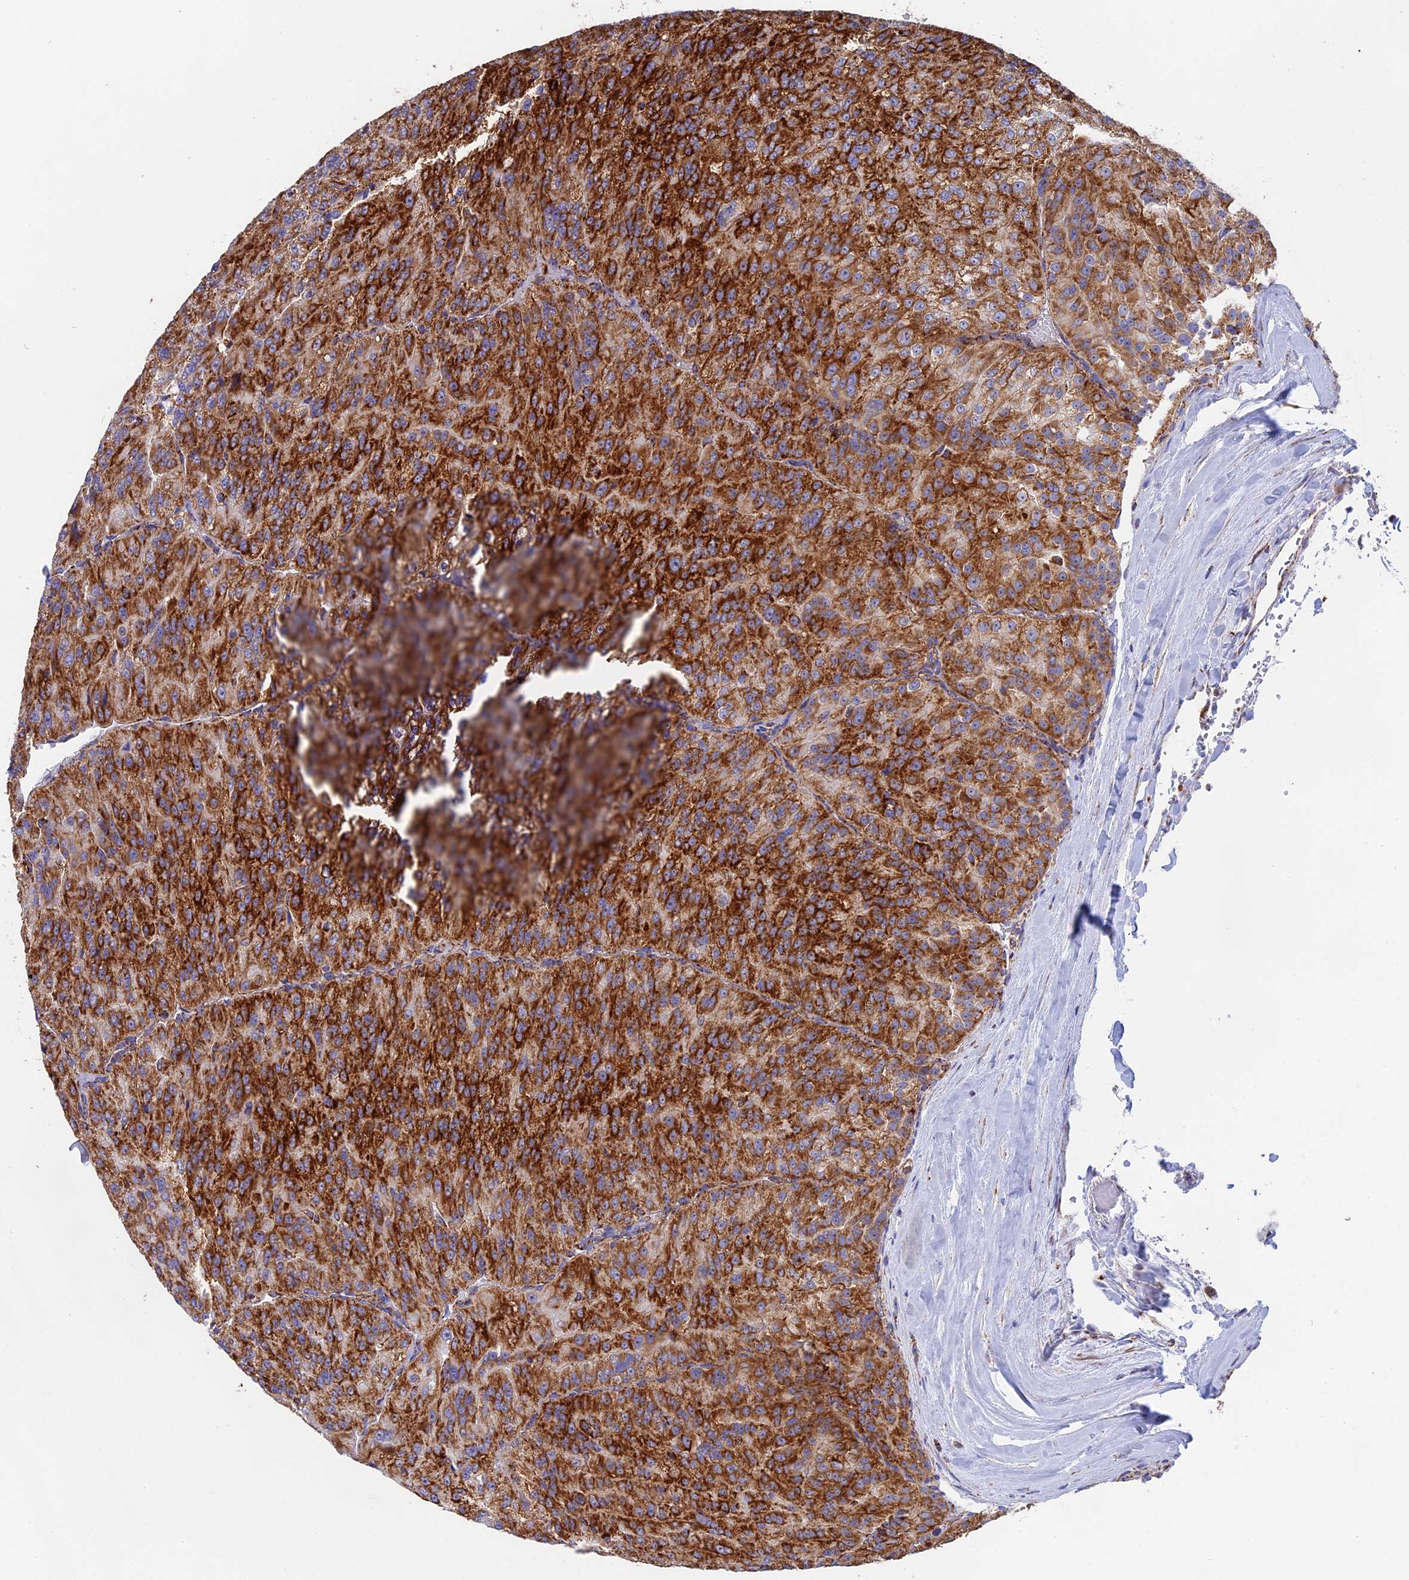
{"staining": {"intensity": "strong", "quantity": ">75%", "location": "cytoplasmic/membranous"}, "tissue": "renal cancer", "cell_type": "Tumor cells", "image_type": "cancer", "snomed": [{"axis": "morphology", "description": "Adenocarcinoma, NOS"}, {"axis": "topography", "description": "Kidney"}], "caption": "Protein expression analysis of human renal cancer reveals strong cytoplasmic/membranous expression in approximately >75% of tumor cells. (DAB (3,3'-diaminobenzidine) IHC, brown staining for protein, blue staining for nuclei).", "gene": "NDUFA5", "patient": {"sex": "female", "age": 63}}